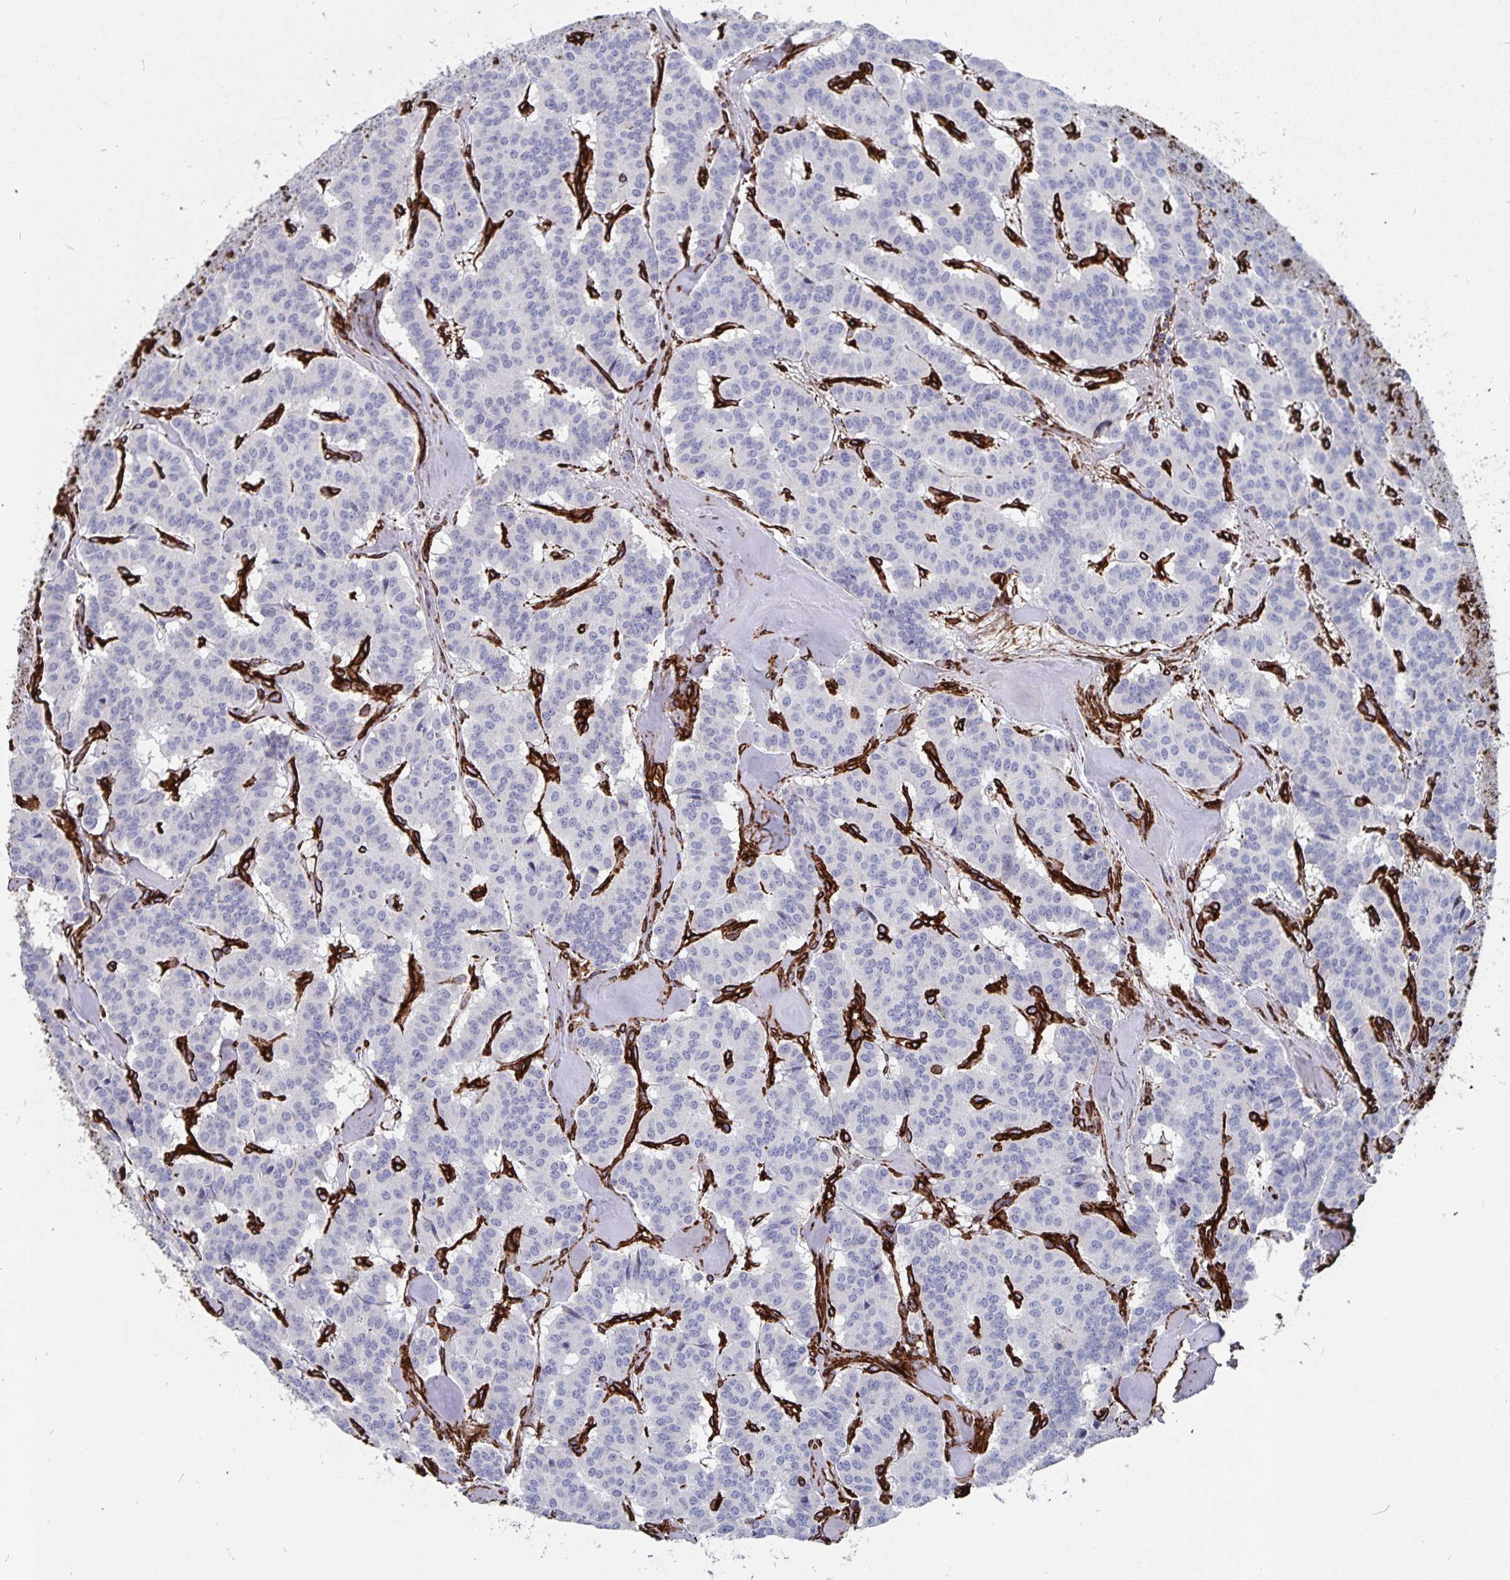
{"staining": {"intensity": "negative", "quantity": "none", "location": "none"}, "tissue": "carcinoid", "cell_type": "Tumor cells", "image_type": "cancer", "snomed": [{"axis": "morphology", "description": "Normal tissue, NOS"}, {"axis": "morphology", "description": "Carcinoid, malignant, NOS"}, {"axis": "topography", "description": "Lung"}], "caption": "IHC of carcinoid shows no staining in tumor cells.", "gene": "DCHS2", "patient": {"sex": "female", "age": 46}}